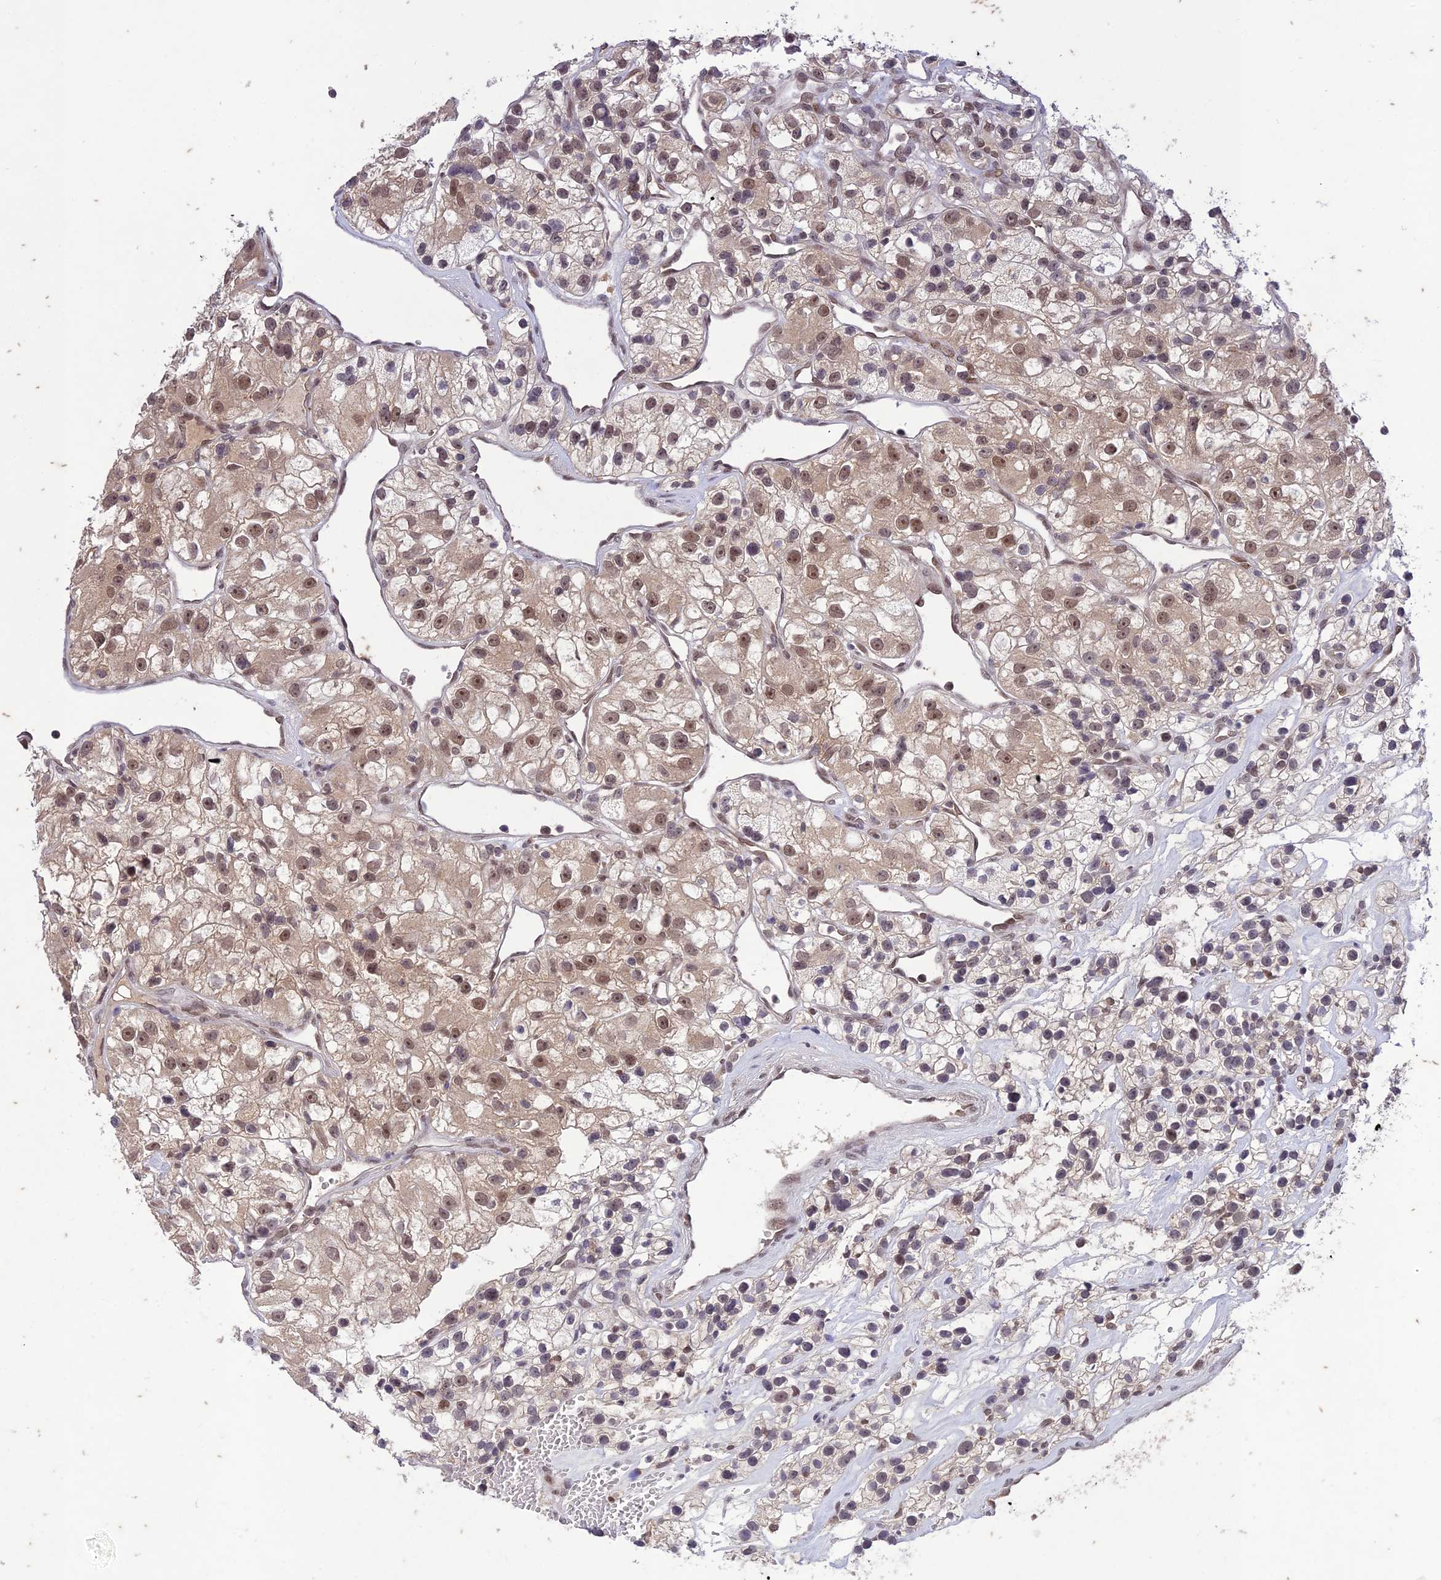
{"staining": {"intensity": "moderate", "quantity": "25%-75%", "location": "nuclear"}, "tissue": "renal cancer", "cell_type": "Tumor cells", "image_type": "cancer", "snomed": [{"axis": "morphology", "description": "Adenocarcinoma, NOS"}, {"axis": "topography", "description": "Kidney"}], "caption": "Renal cancer tissue displays moderate nuclear positivity in about 25%-75% of tumor cells, visualized by immunohistochemistry.", "gene": "POP4", "patient": {"sex": "female", "age": 57}}